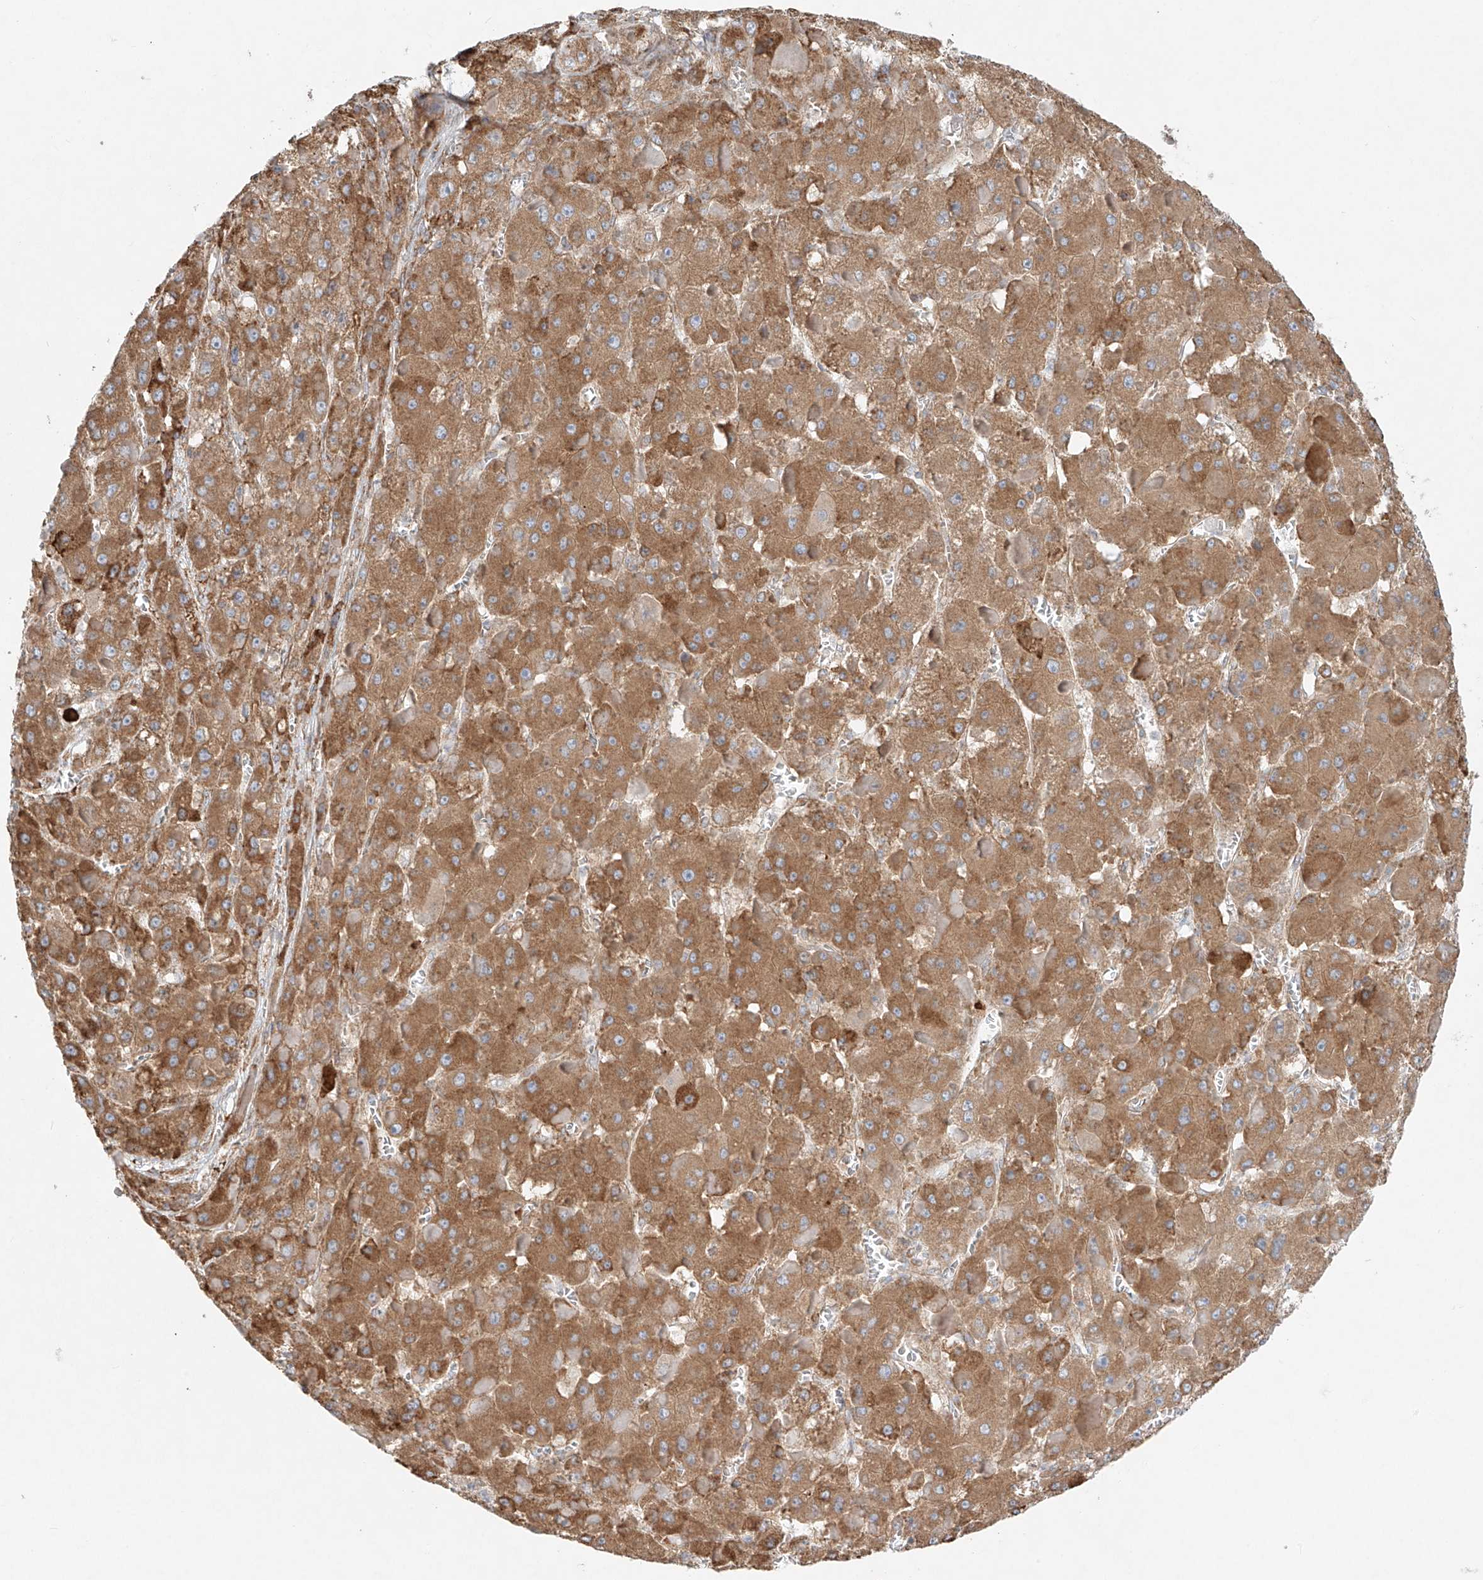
{"staining": {"intensity": "moderate", "quantity": ">75%", "location": "cytoplasmic/membranous"}, "tissue": "liver cancer", "cell_type": "Tumor cells", "image_type": "cancer", "snomed": [{"axis": "morphology", "description": "Carcinoma, Hepatocellular, NOS"}, {"axis": "topography", "description": "Liver"}], "caption": "IHC staining of liver cancer, which exhibits medium levels of moderate cytoplasmic/membranous positivity in about >75% of tumor cells indicating moderate cytoplasmic/membranous protein staining. The staining was performed using DAB (3,3'-diaminobenzidine) (brown) for protein detection and nuclei were counterstained in hematoxylin (blue).", "gene": "EIPR1", "patient": {"sex": "female", "age": 73}}